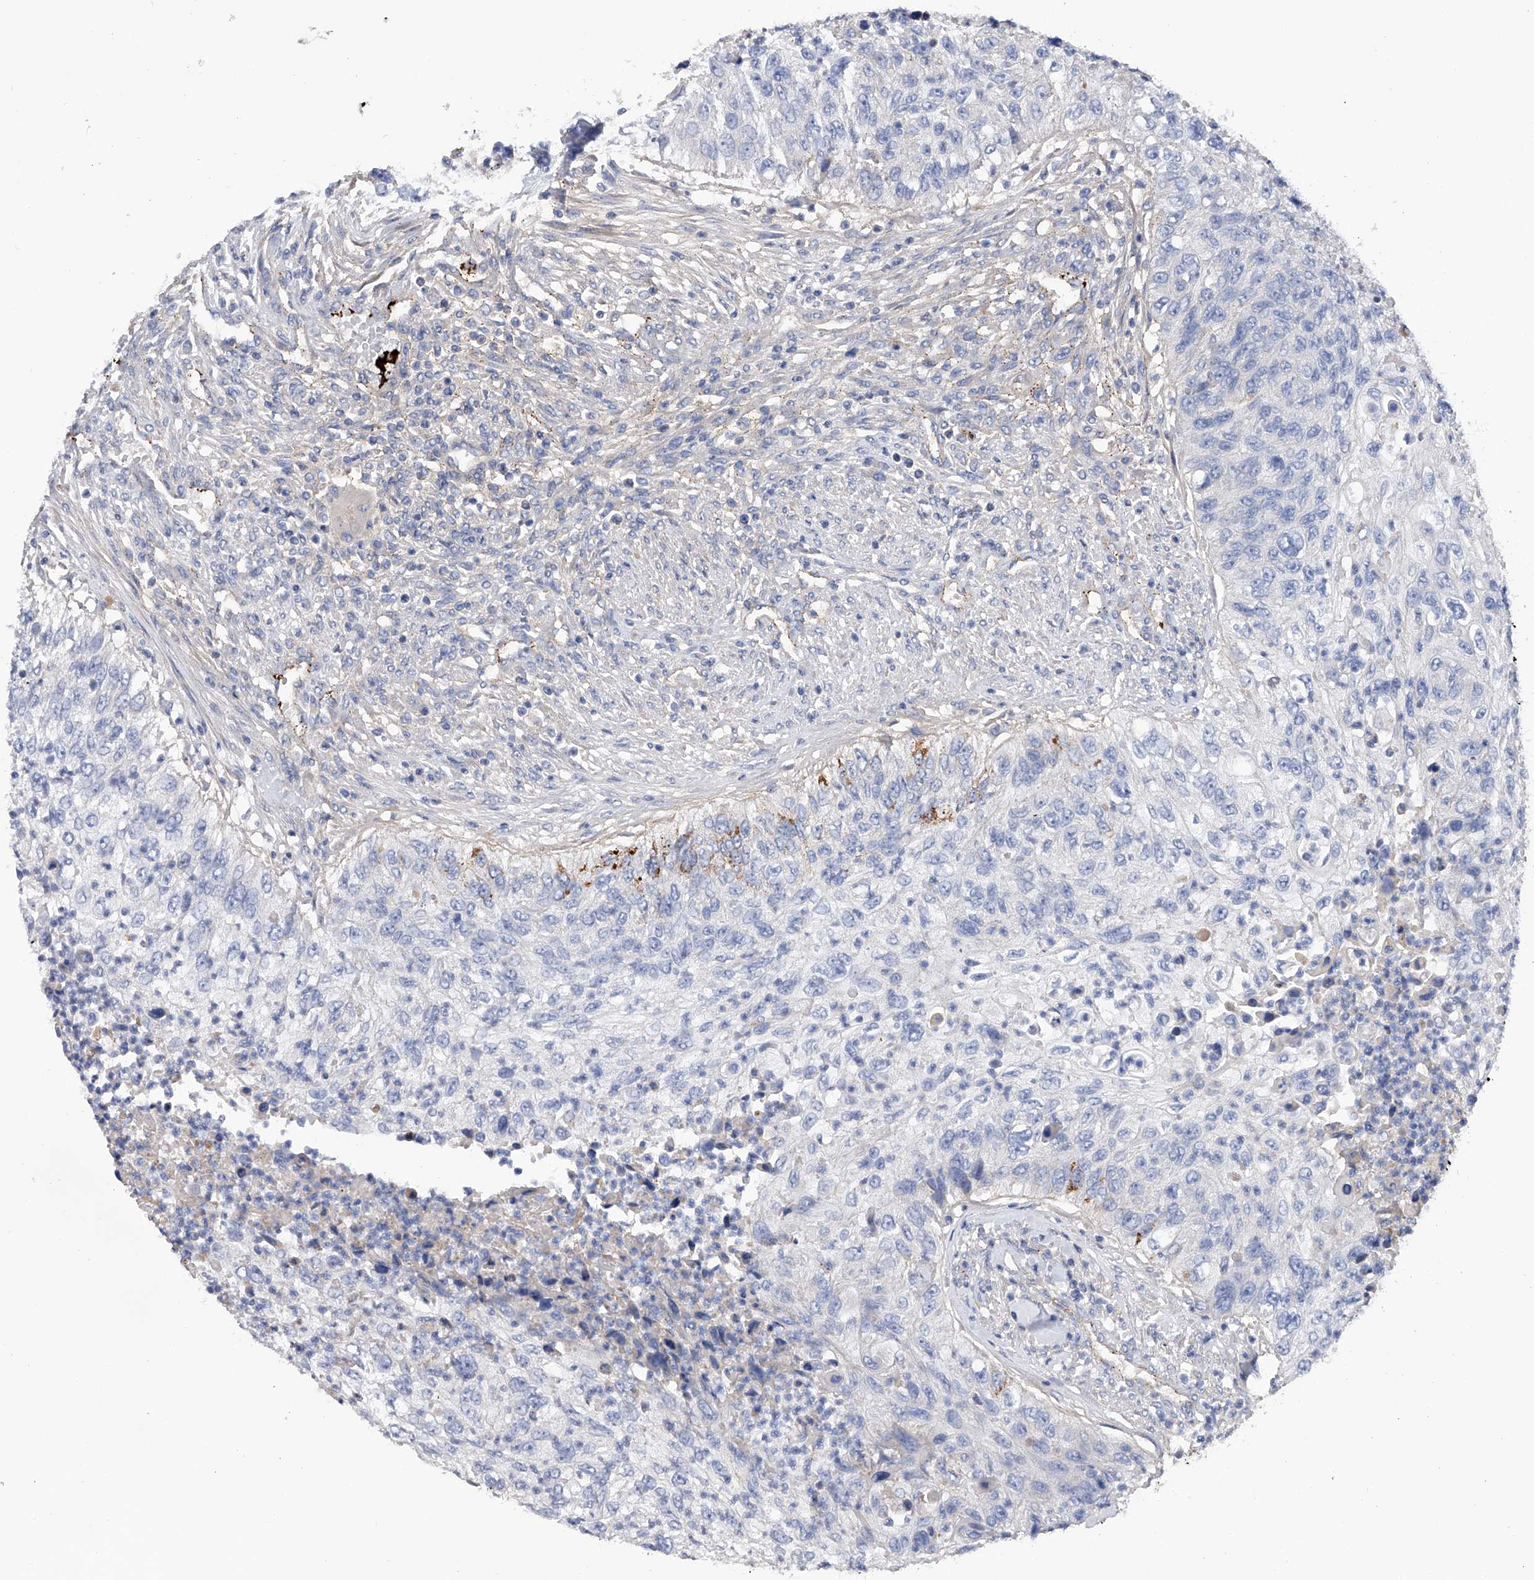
{"staining": {"intensity": "negative", "quantity": "none", "location": "none"}, "tissue": "urothelial cancer", "cell_type": "Tumor cells", "image_type": "cancer", "snomed": [{"axis": "morphology", "description": "Urothelial carcinoma, High grade"}, {"axis": "topography", "description": "Urinary bladder"}], "caption": "High power microscopy micrograph of an immunohistochemistry image of high-grade urothelial carcinoma, revealing no significant expression in tumor cells.", "gene": "RWDD2A", "patient": {"sex": "female", "age": 60}}